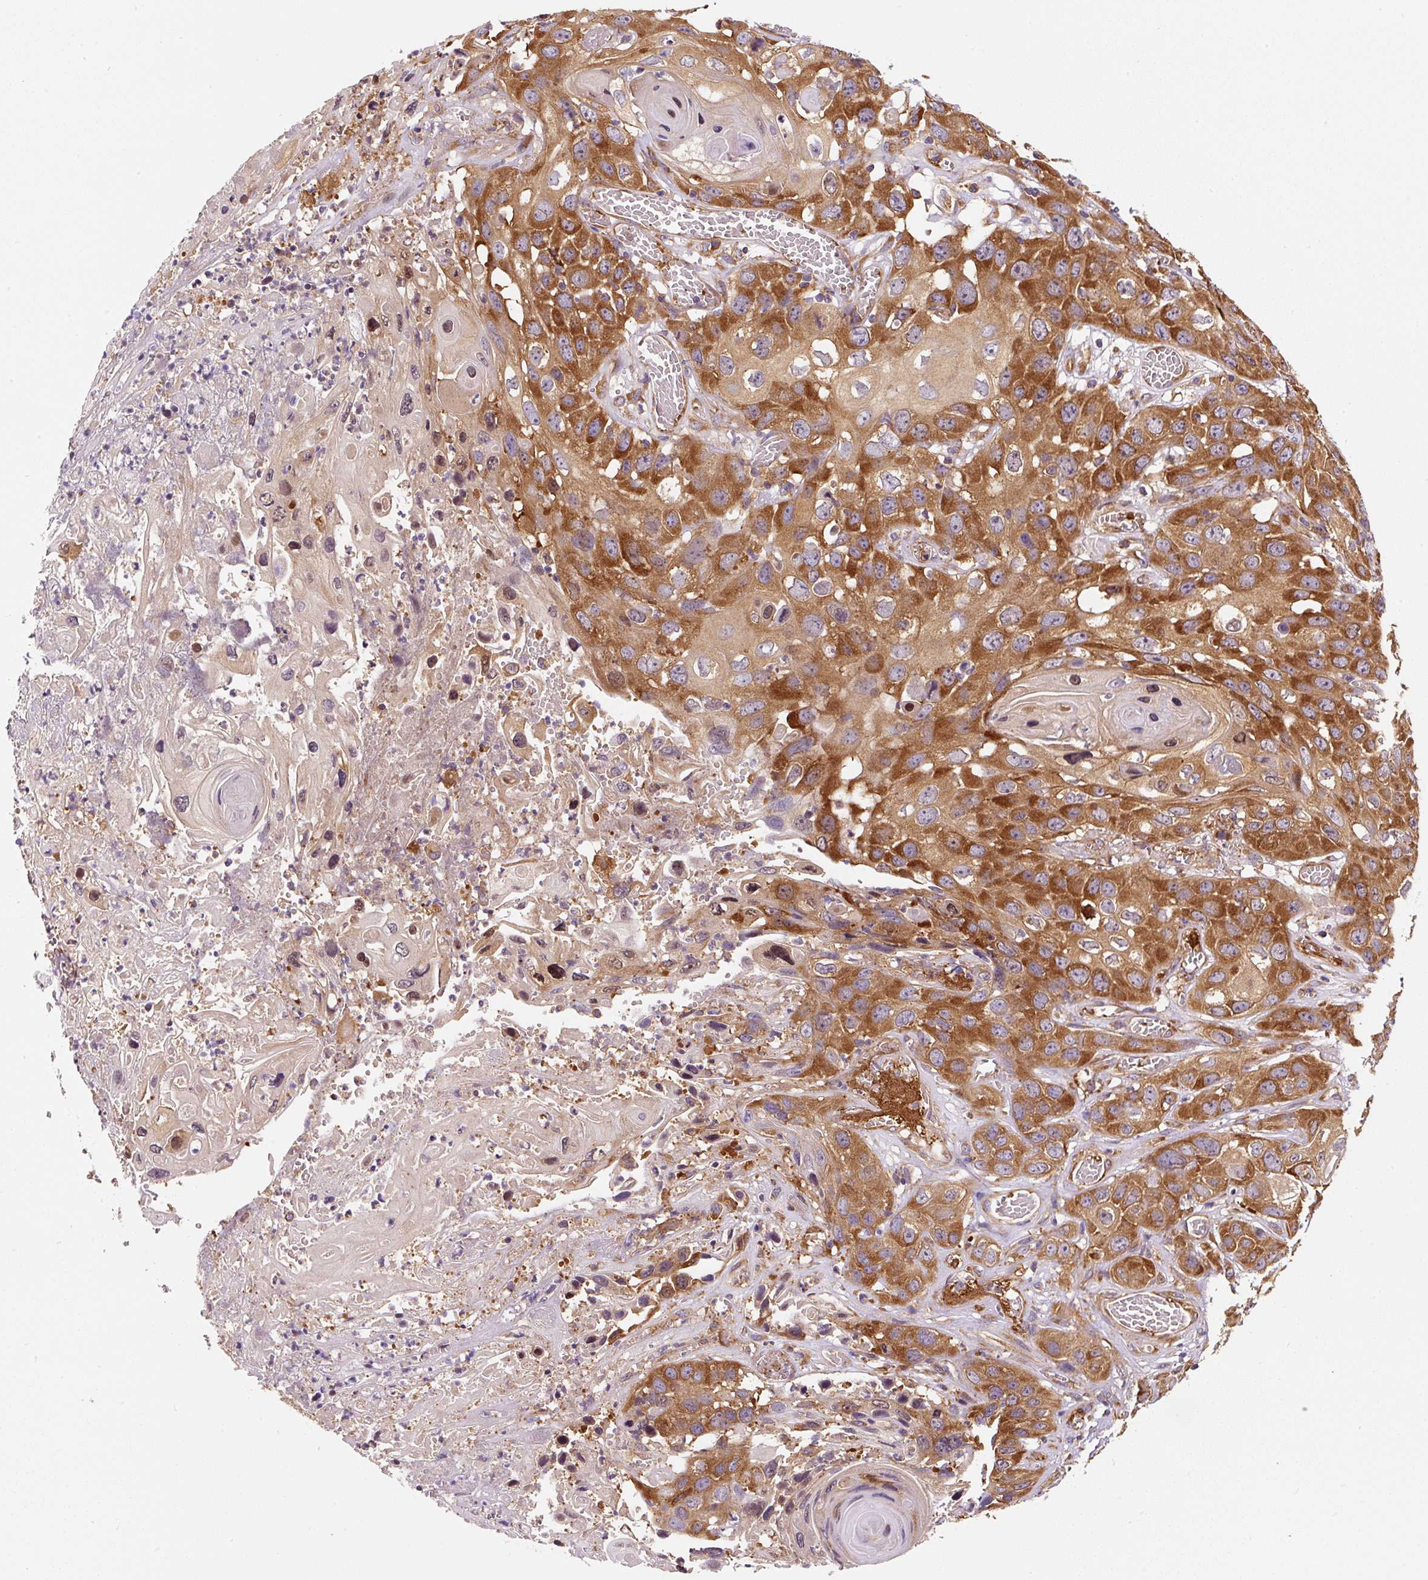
{"staining": {"intensity": "strong", "quantity": ">75%", "location": "cytoplasmic/membranous"}, "tissue": "skin cancer", "cell_type": "Tumor cells", "image_type": "cancer", "snomed": [{"axis": "morphology", "description": "Squamous cell carcinoma, NOS"}, {"axis": "topography", "description": "Skin"}], "caption": "The photomicrograph exhibits staining of skin squamous cell carcinoma, revealing strong cytoplasmic/membranous protein staining (brown color) within tumor cells.", "gene": "EIF2S2", "patient": {"sex": "male", "age": 55}}